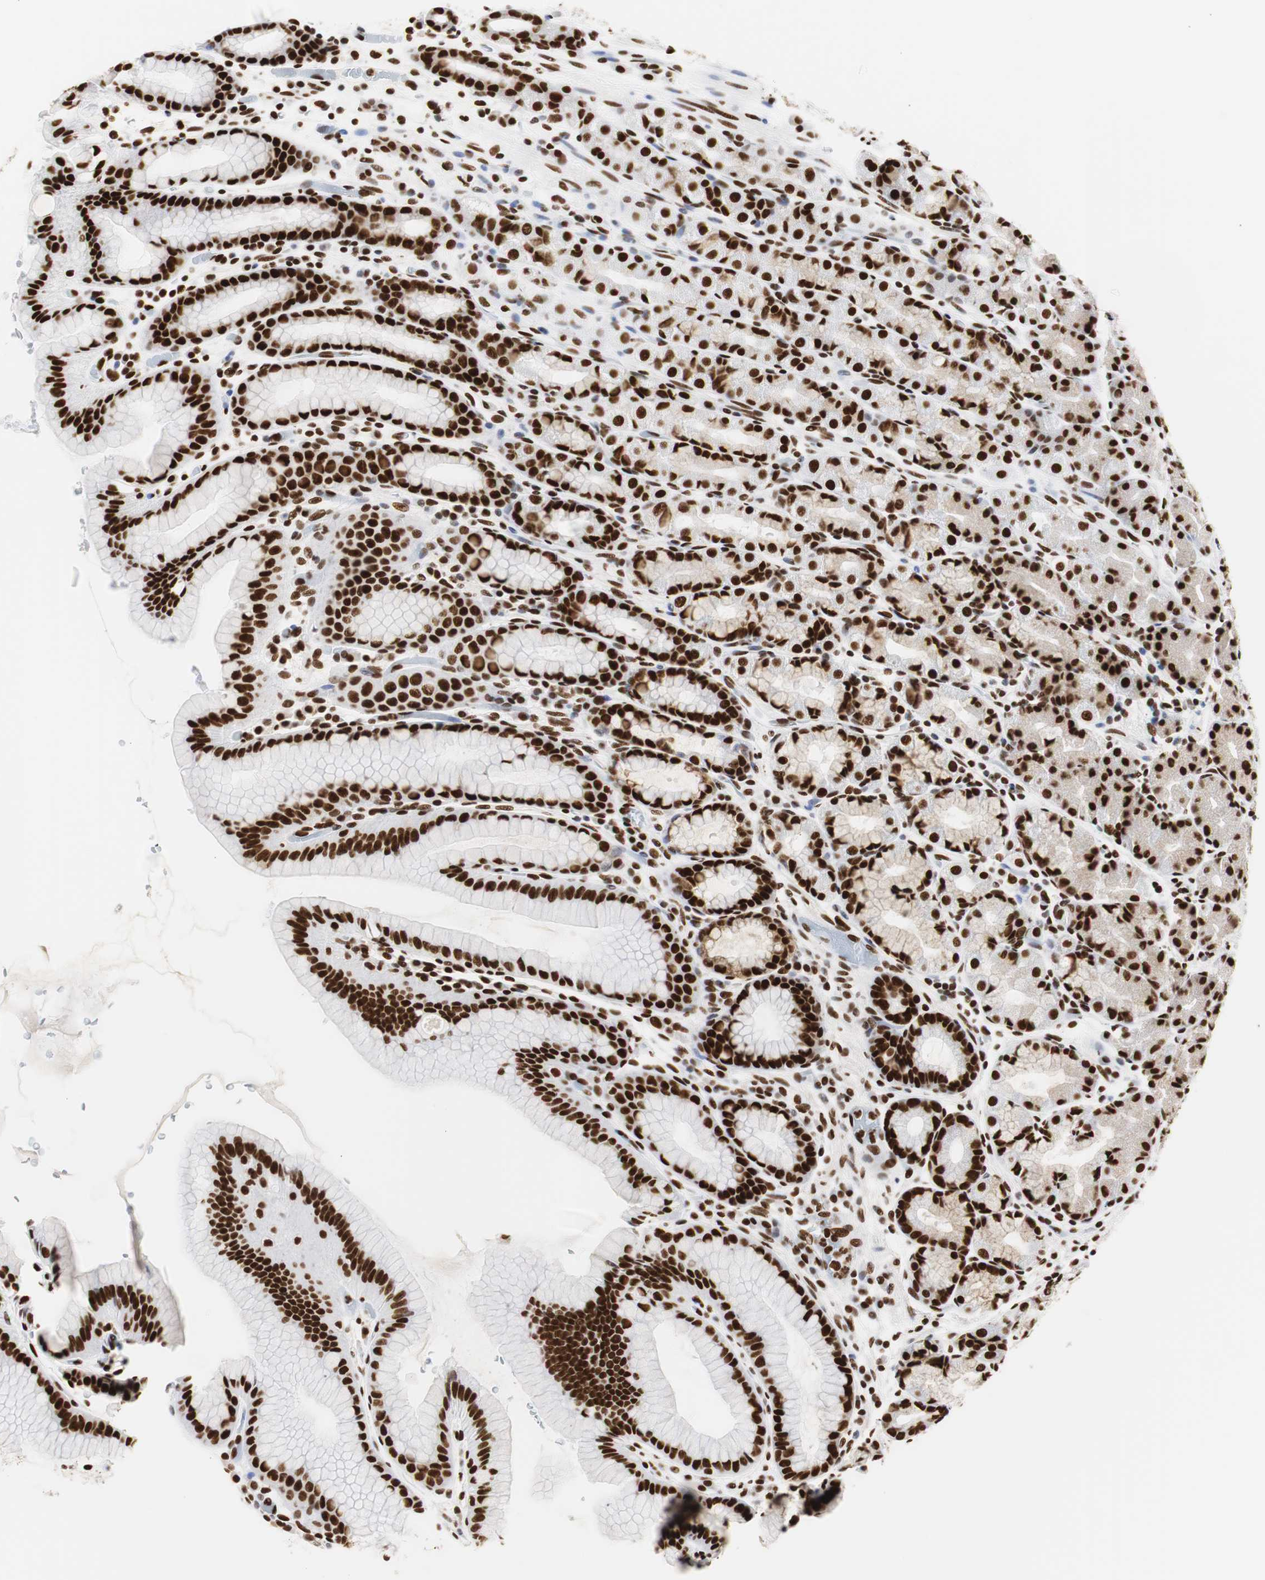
{"staining": {"intensity": "strong", "quantity": ">75%", "location": "nuclear"}, "tissue": "stomach", "cell_type": "Glandular cells", "image_type": "normal", "snomed": [{"axis": "morphology", "description": "Normal tissue, NOS"}, {"axis": "topography", "description": "Stomach, upper"}], "caption": "An image showing strong nuclear positivity in about >75% of glandular cells in unremarkable stomach, as visualized by brown immunohistochemical staining.", "gene": "HNRNPH2", "patient": {"sex": "male", "age": 68}}